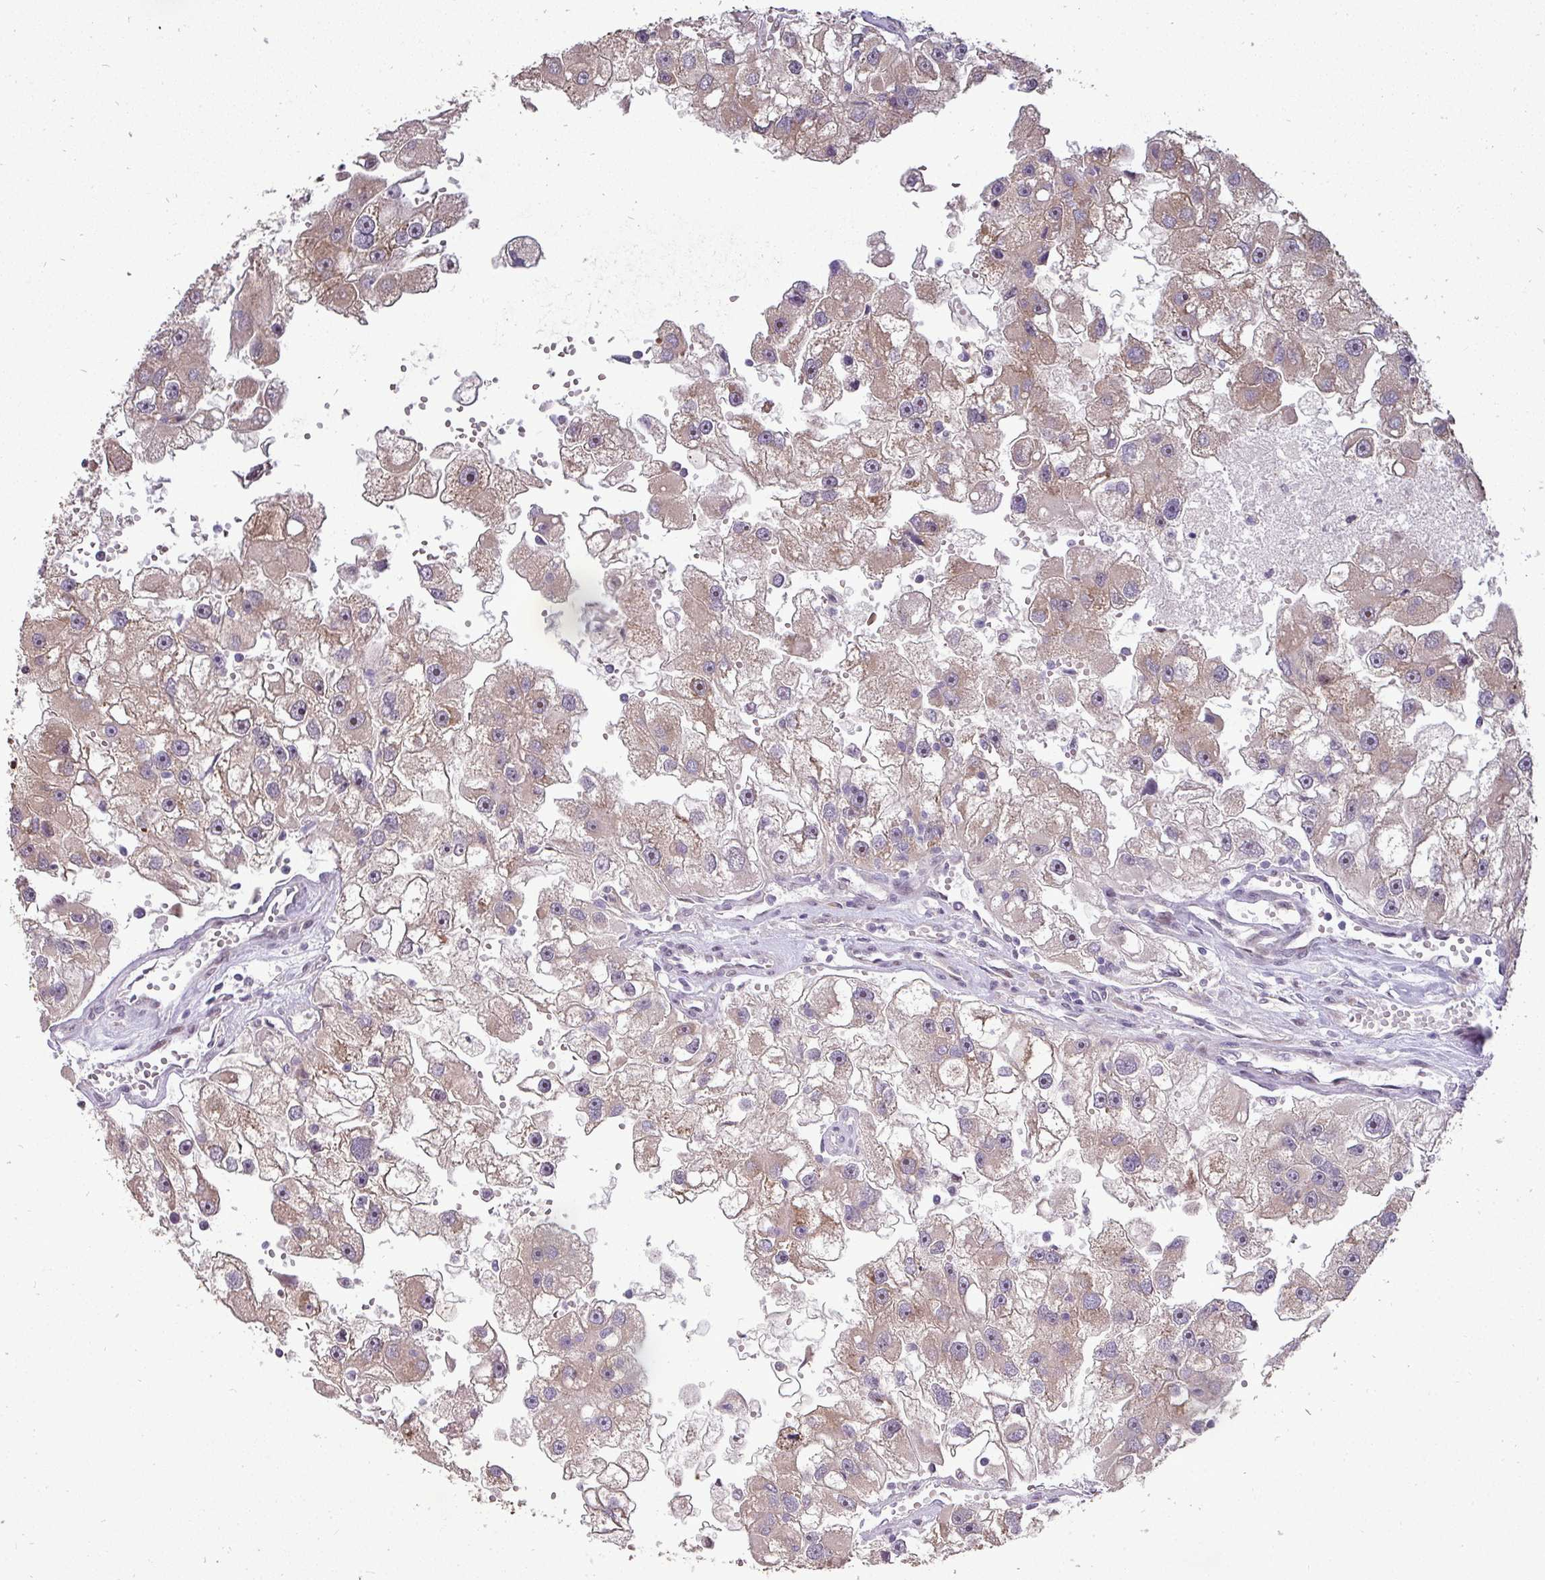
{"staining": {"intensity": "weak", "quantity": ">75%", "location": "cytoplasmic/membranous"}, "tissue": "renal cancer", "cell_type": "Tumor cells", "image_type": "cancer", "snomed": [{"axis": "morphology", "description": "Adenocarcinoma, NOS"}, {"axis": "topography", "description": "Kidney"}], "caption": "Brown immunohistochemical staining in human renal adenocarcinoma shows weak cytoplasmic/membranous positivity in about >75% of tumor cells.", "gene": "PATZ1", "patient": {"sex": "male", "age": 63}}